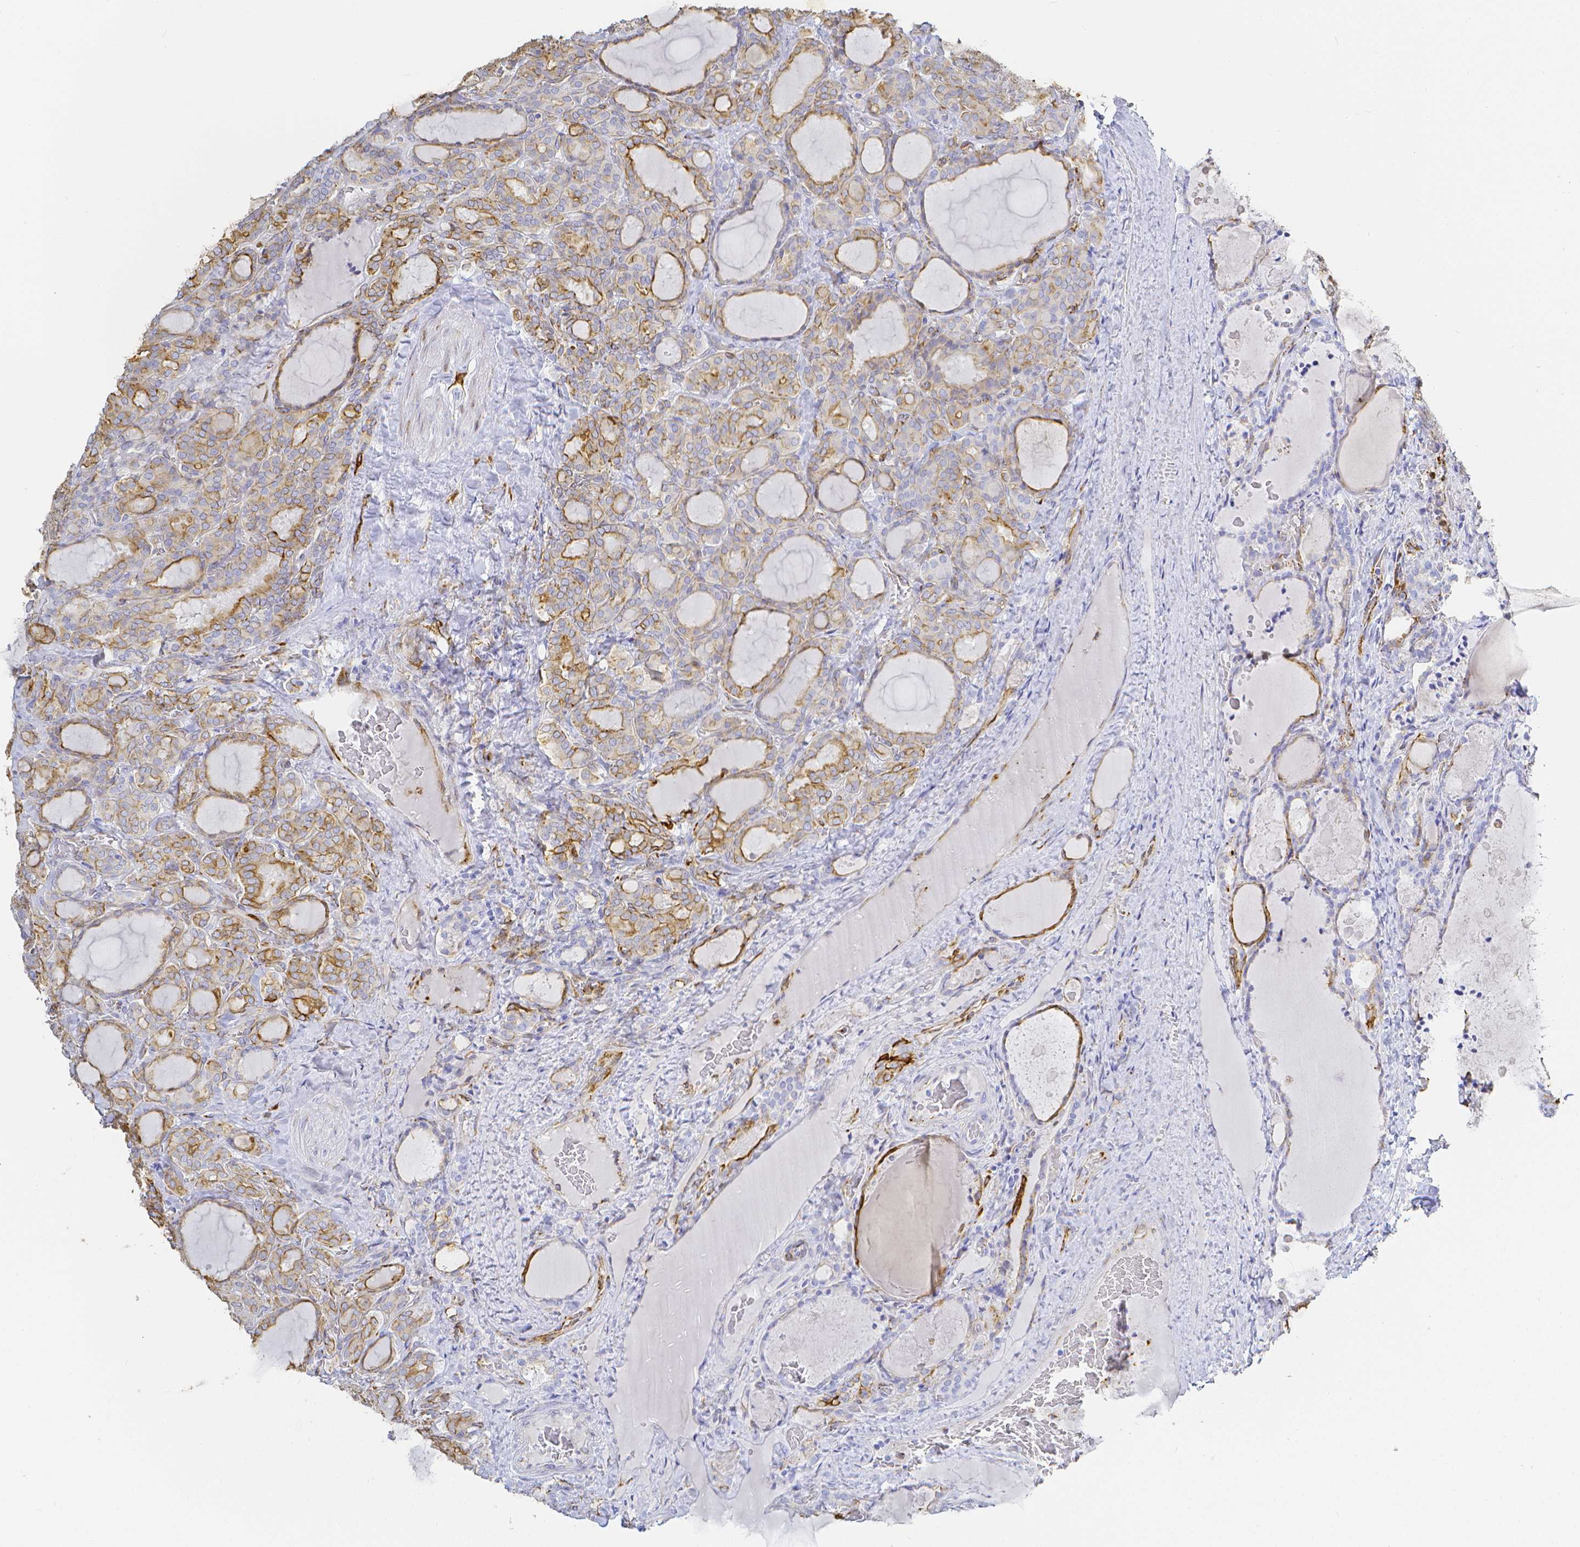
{"staining": {"intensity": "weak", "quantity": ">75%", "location": "cytoplasmic/membranous"}, "tissue": "thyroid cancer", "cell_type": "Tumor cells", "image_type": "cancer", "snomed": [{"axis": "morphology", "description": "Normal tissue, NOS"}, {"axis": "morphology", "description": "Follicular adenoma carcinoma, NOS"}, {"axis": "topography", "description": "Thyroid gland"}], "caption": "A low amount of weak cytoplasmic/membranous positivity is seen in about >75% of tumor cells in follicular adenoma carcinoma (thyroid) tissue. The staining was performed using DAB, with brown indicating positive protein expression. Nuclei are stained blue with hematoxylin.", "gene": "SMURF1", "patient": {"sex": "female", "age": 31}}